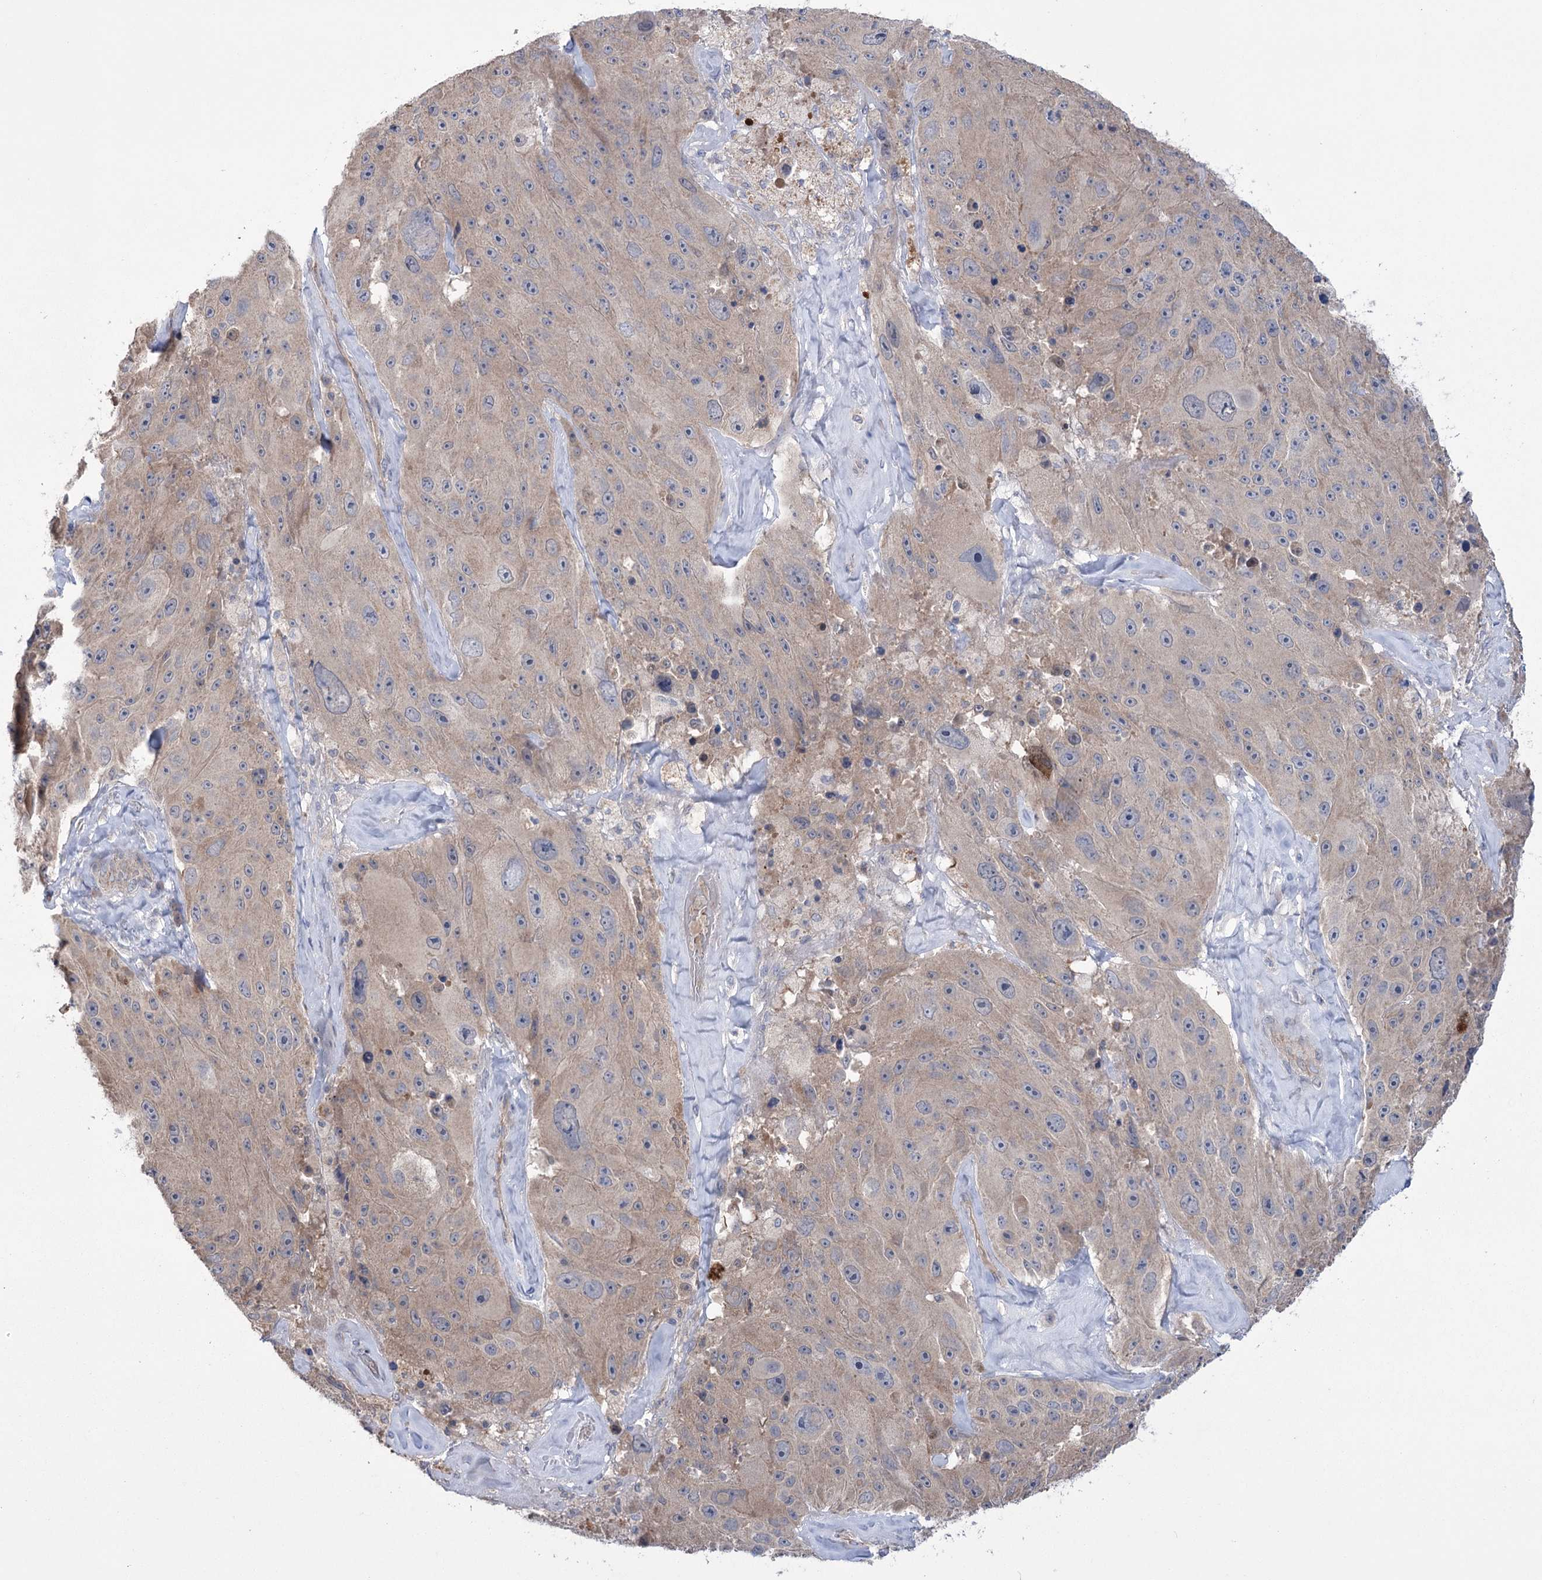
{"staining": {"intensity": "weak", "quantity": "<25%", "location": "cytoplasmic/membranous"}, "tissue": "melanoma", "cell_type": "Tumor cells", "image_type": "cancer", "snomed": [{"axis": "morphology", "description": "Malignant melanoma, Metastatic site"}, {"axis": "topography", "description": "Lymph node"}], "caption": "Immunohistochemistry (IHC) micrograph of human malignant melanoma (metastatic site) stained for a protein (brown), which shows no staining in tumor cells. (DAB (3,3'-diaminobenzidine) immunohistochemistry (IHC) with hematoxylin counter stain).", "gene": "TRIM71", "patient": {"sex": "male", "age": 62}}